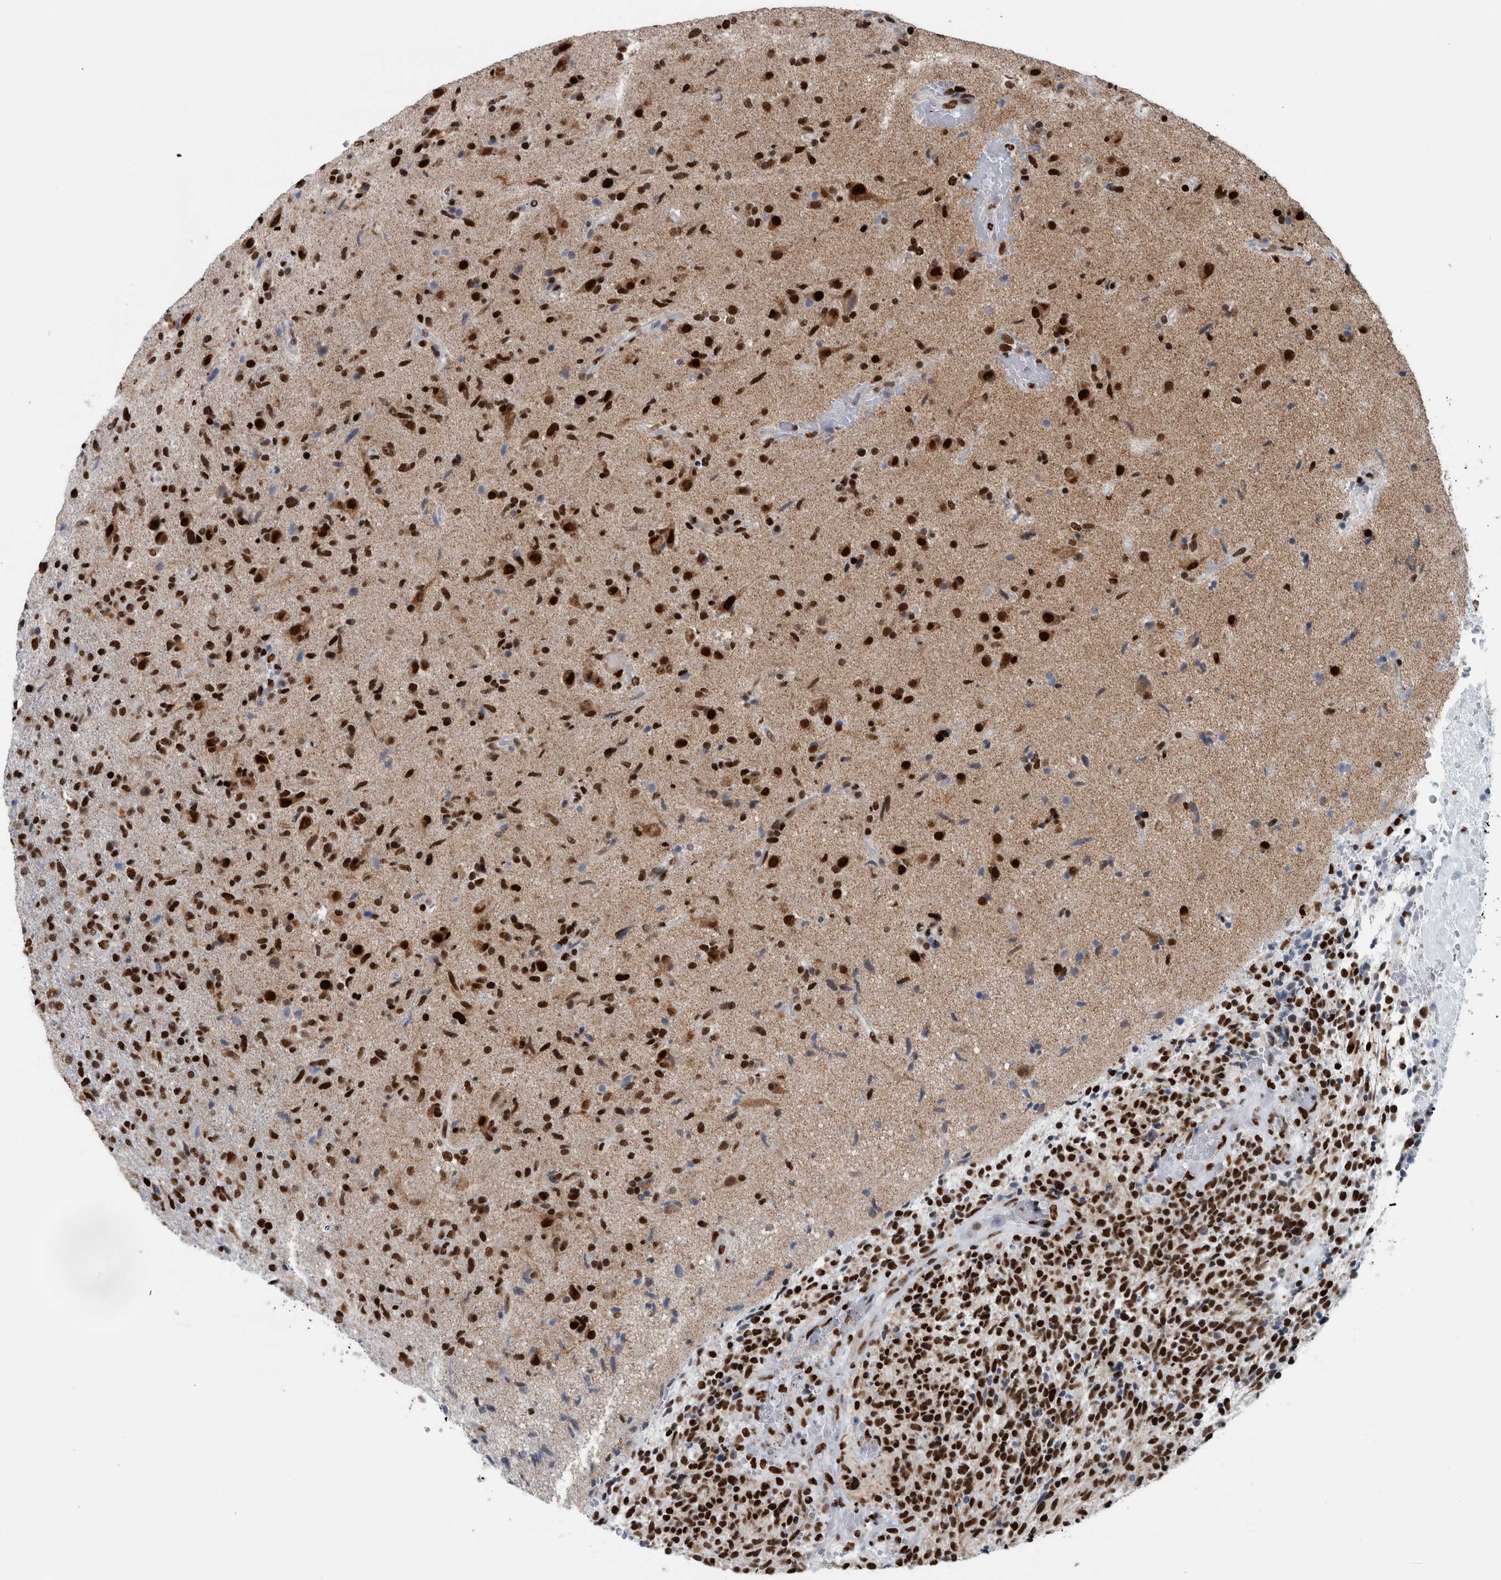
{"staining": {"intensity": "strong", "quantity": ">75%", "location": "nuclear"}, "tissue": "glioma", "cell_type": "Tumor cells", "image_type": "cancer", "snomed": [{"axis": "morphology", "description": "Glioma, malignant, High grade"}, {"axis": "topography", "description": "Brain"}], "caption": "A micrograph of human glioma stained for a protein demonstrates strong nuclear brown staining in tumor cells.", "gene": "DNMT3A", "patient": {"sex": "male", "age": 72}}